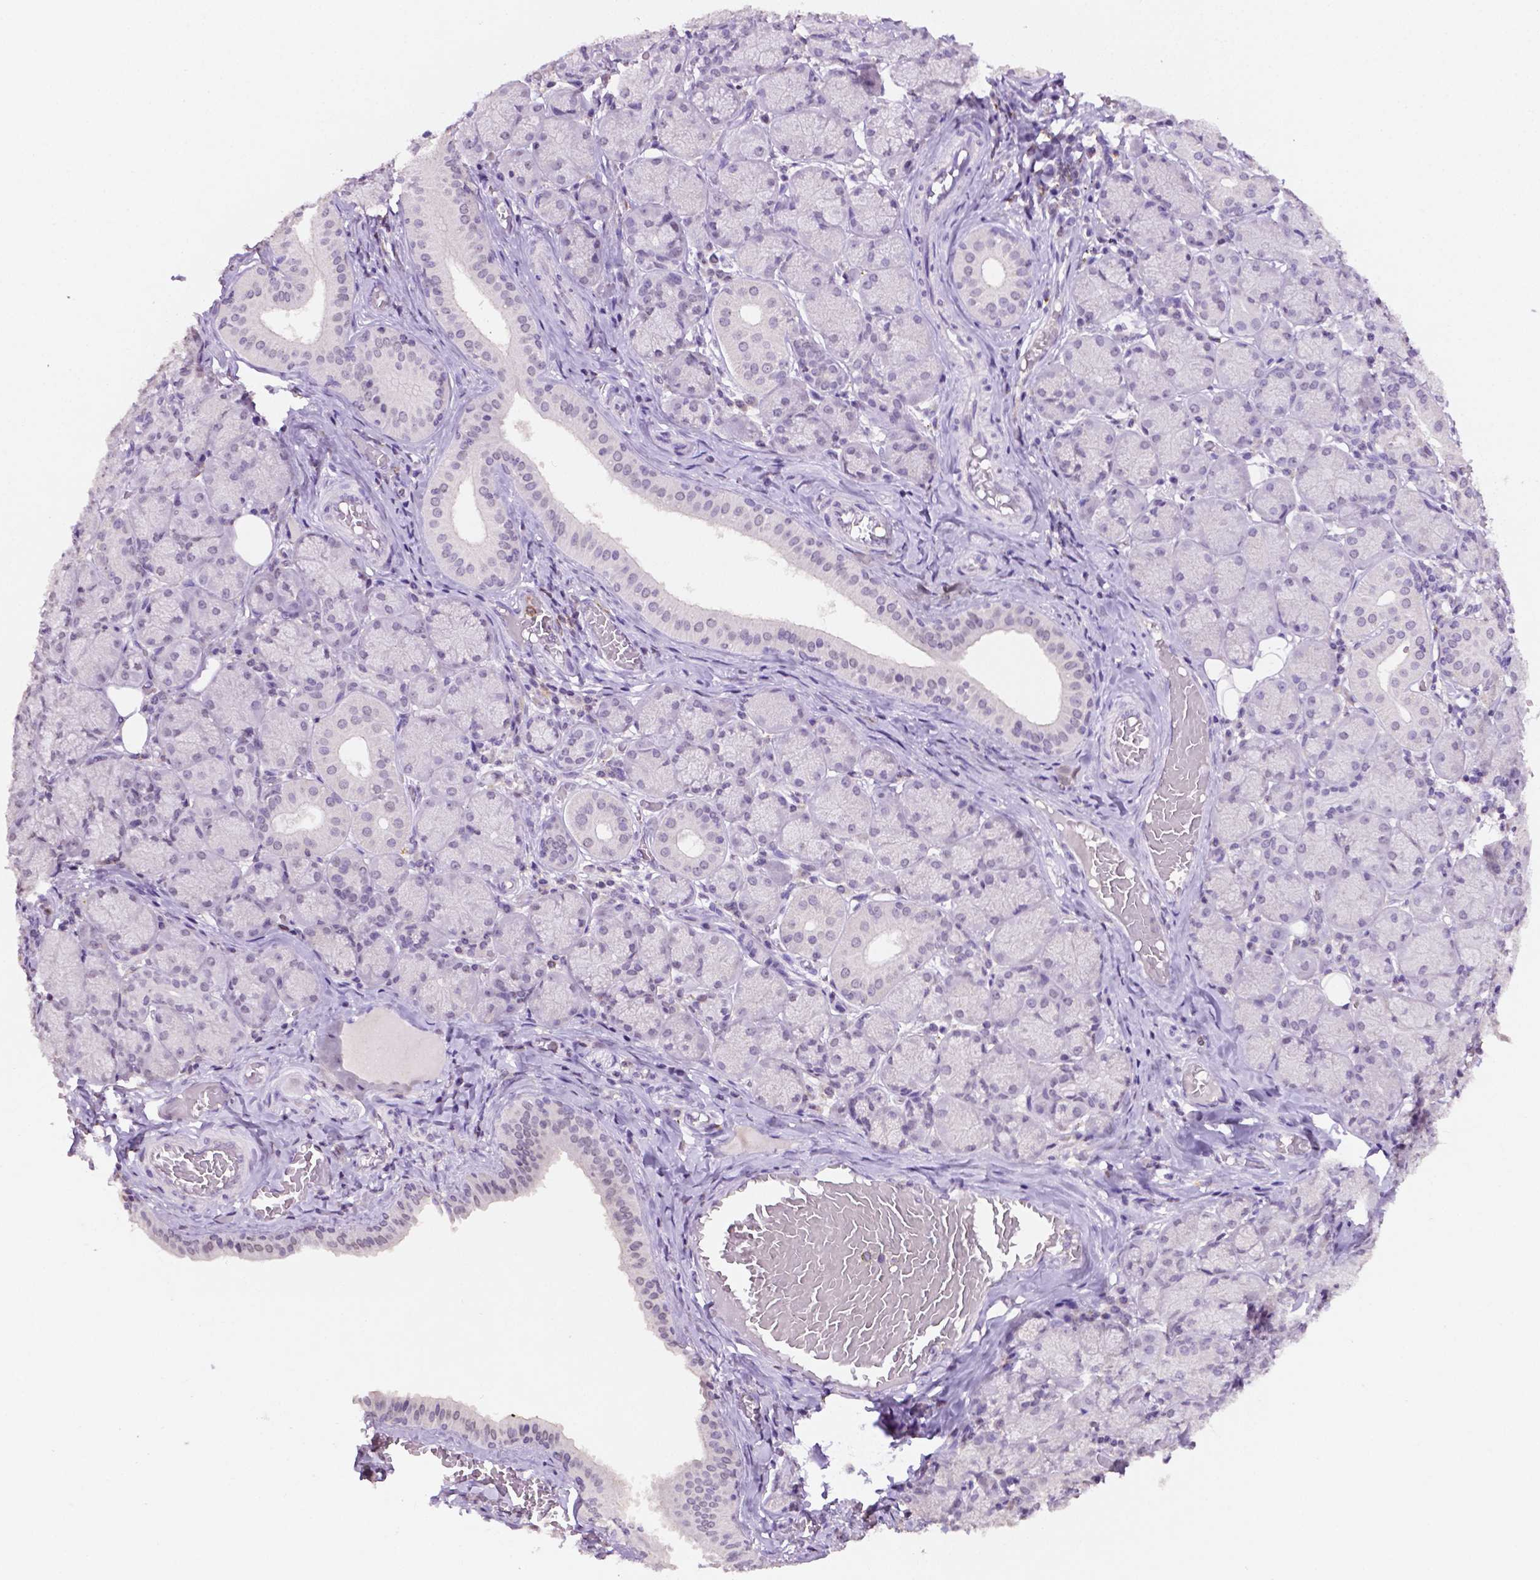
{"staining": {"intensity": "negative", "quantity": "none", "location": "none"}, "tissue": "salivary gland", "cell_type": "Glandular cells", "image_type": "normal", "snomed": [{"axis": "morphology", "description": "Normal tissue, NOS"}, {"axis": "topography", "description": "Salivary gland"}, {"axis": "topography", "description": "Peripheral nerve tissue"}], "caption": "Human salivary gland stained for a protein using immunohistochemistry (IHC) demonstrates no expression in glandular cells.", "gene": "PTPN6", "patient": {"sex": "female", "age": 24}}